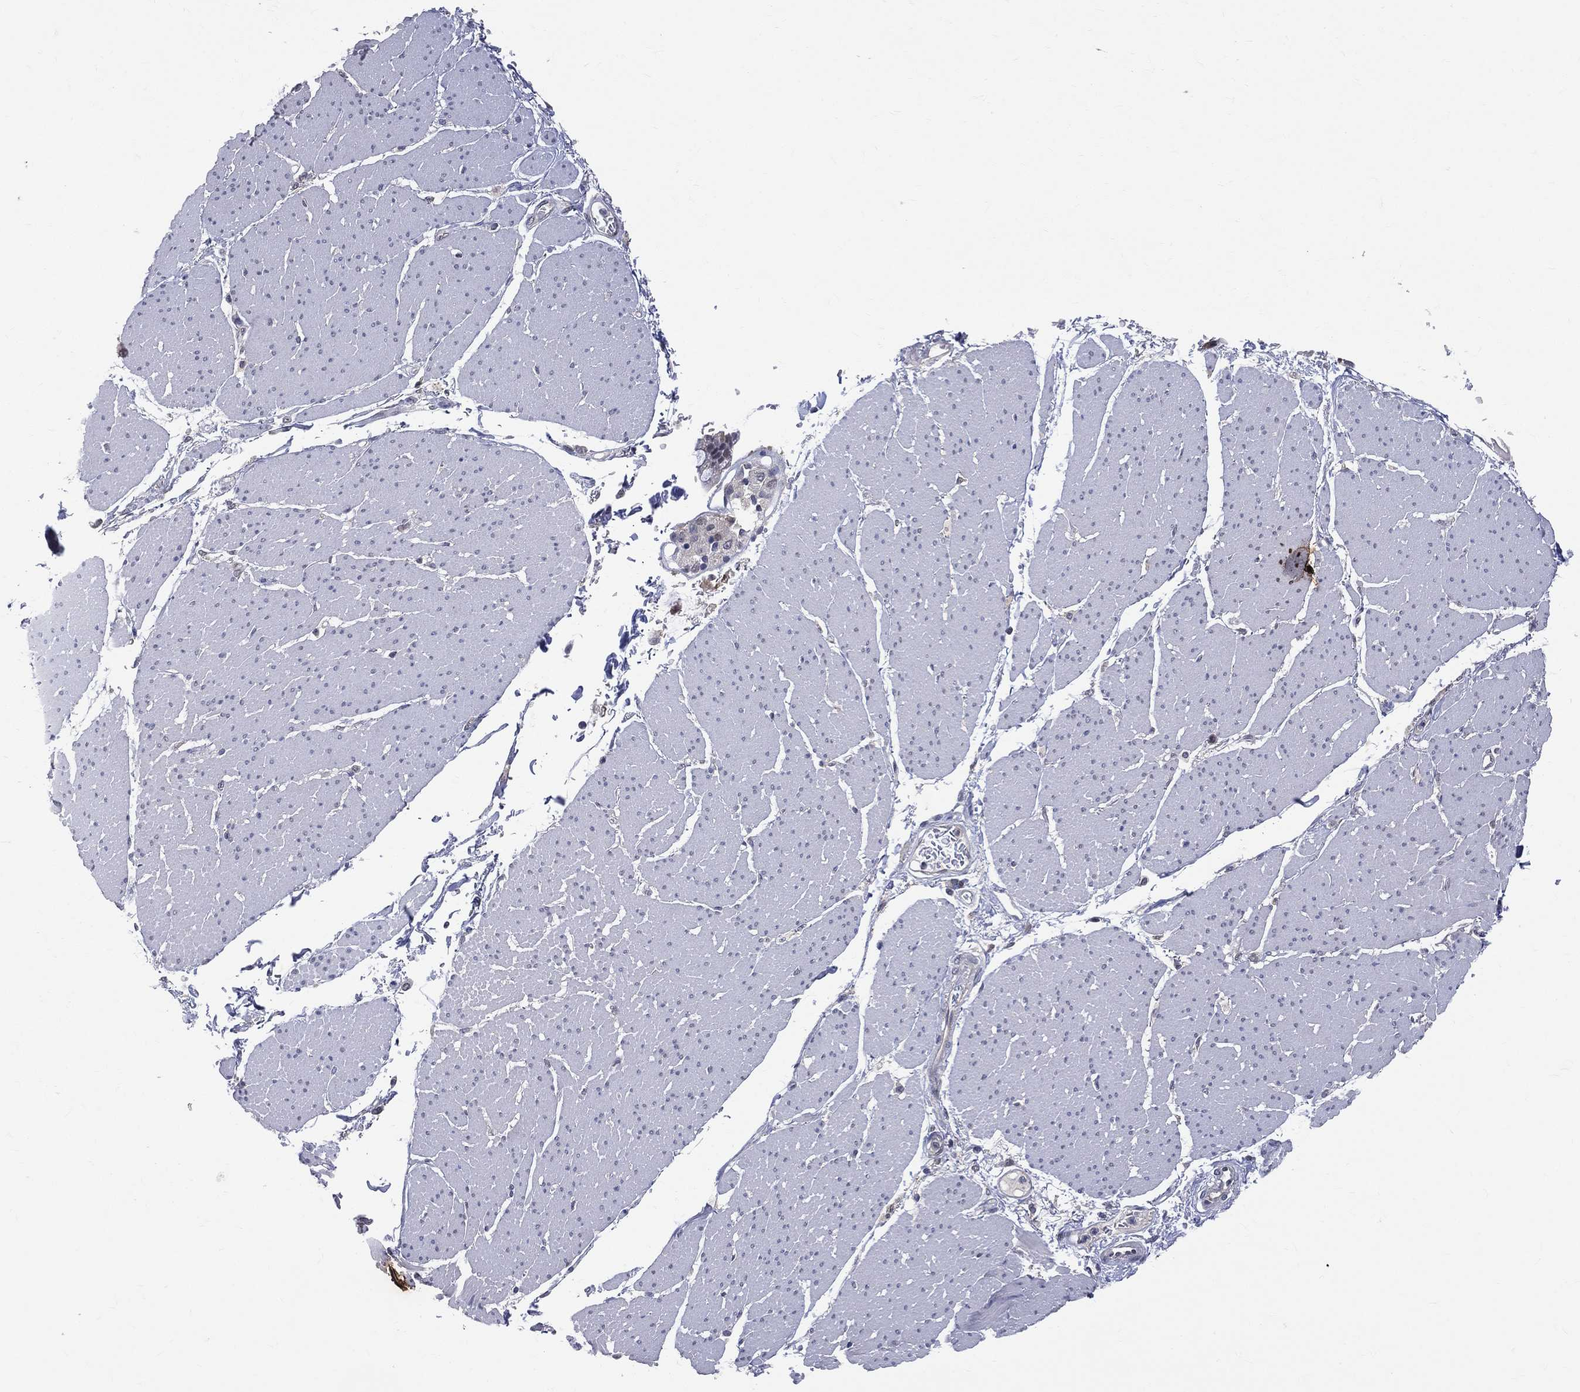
{"staining": {"intensity": "negative", "quantity": "none", "location": "none"}, "tissue": "smooth muscle", "cell_type": "Smooth muscle cells", "image_type": "normal", "snomed": [{"axis": "morphology", "description": "Normal tissue, NOS"}, {"axis": "topography", "description": "Smooth muscle"}, {"axis": "topography", "description": "Anal"}], "caption": "Smooth muscle was stained to show a protein in brown. There is no significant expression in smooth muscle cells. Brightfield microscopy of IHC stained with DAB (3,3'-diaminobenzidine) (brown) and hematoxylin (blue), captured at high magnification.", "gene": "DLG4", "patient": {"sex": "male", "age": 83}}